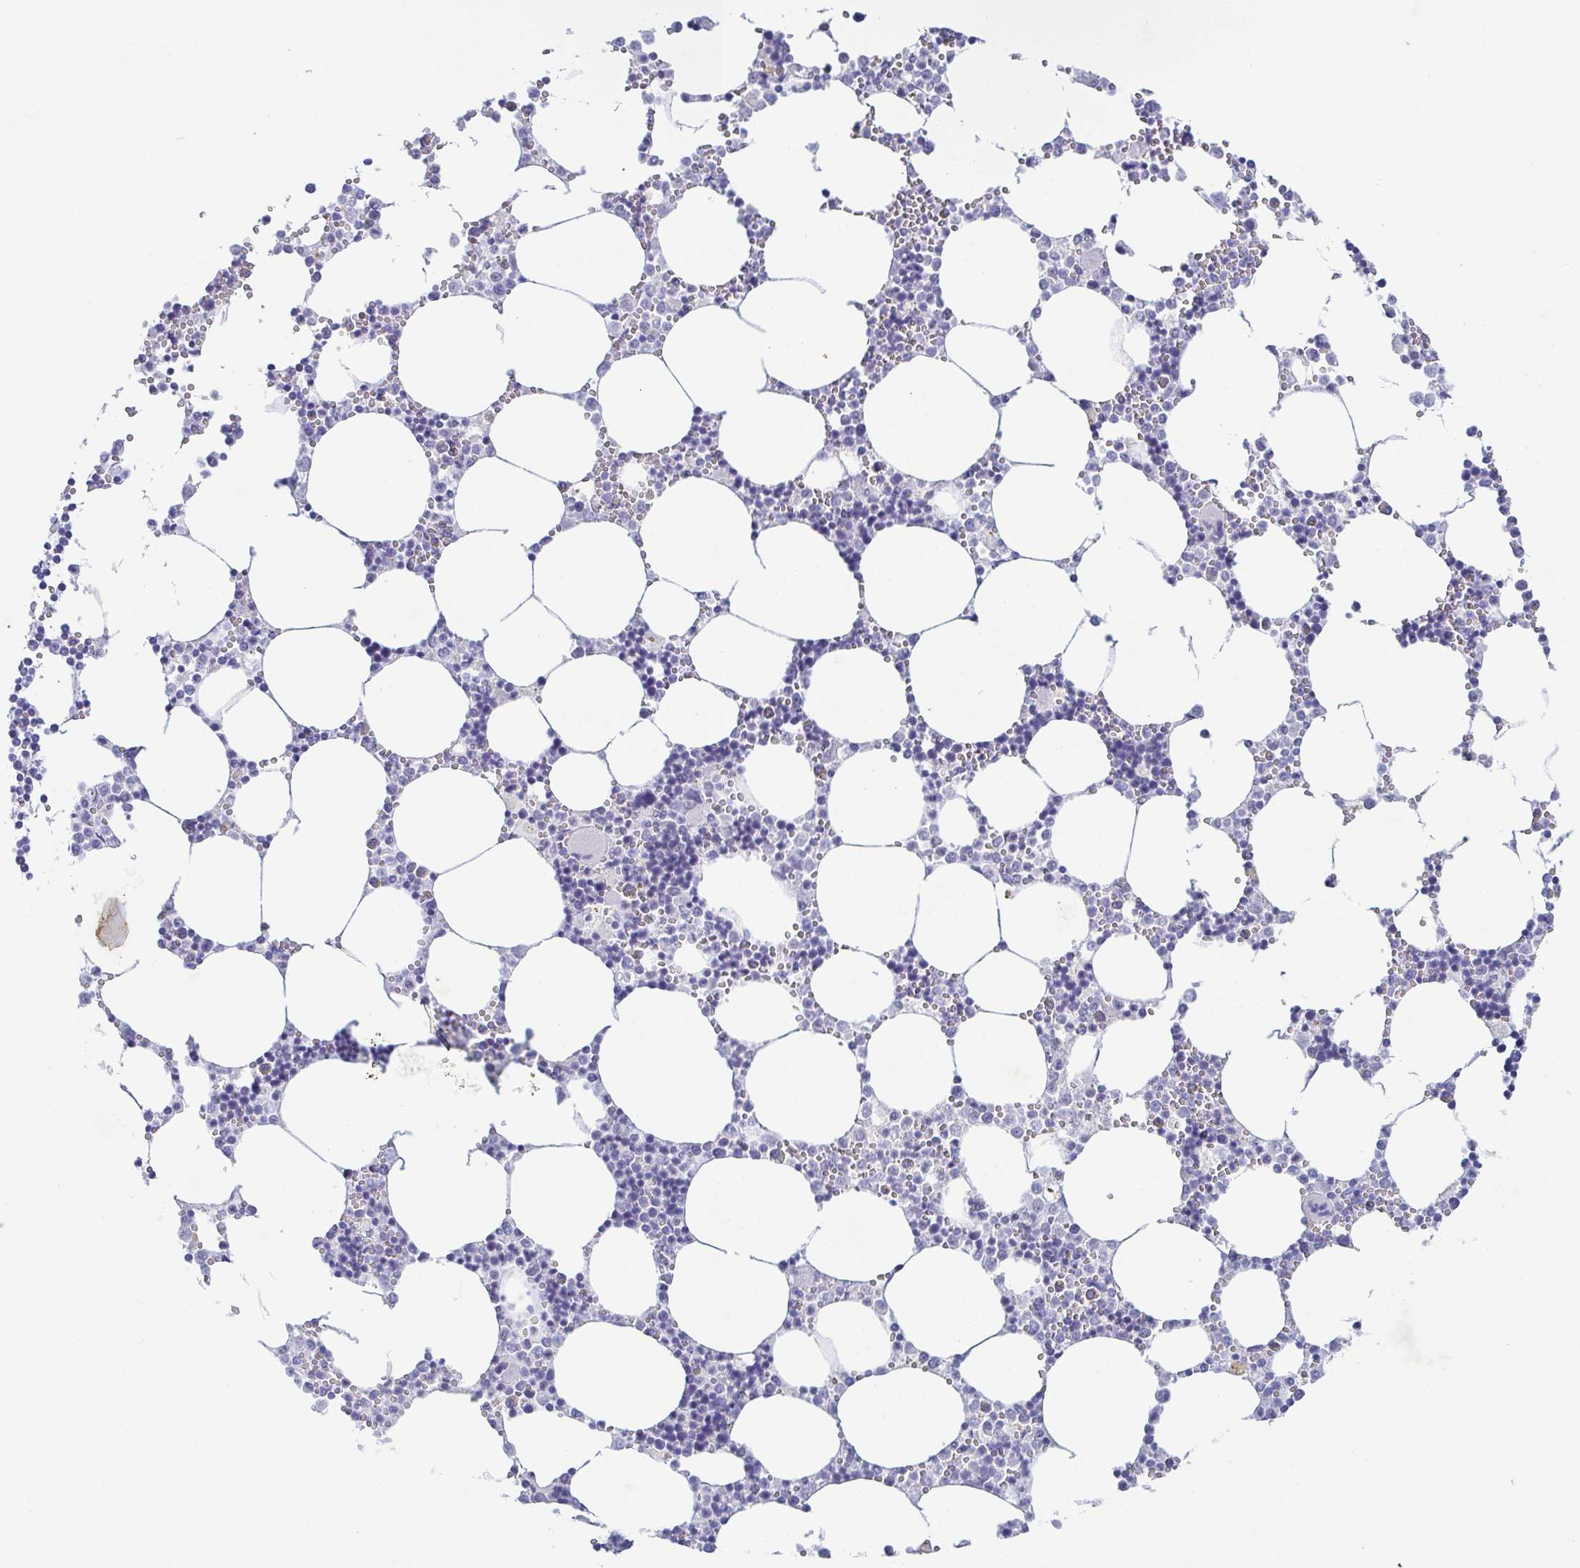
{"staining": {"intensity": "negative", "quantity": "none", "location": "none"}, "tissue": "bone marrow", "cell_type": "Hematopoietic cells", "image_type": "normal", "snomed": [{"axis": "morphology", "description": "Normal tissue, NOS"}, {"axis": "topography", "description": "Bone marrow"}], "caption": "DAB immunohistochemical staining of benign human bone marrow displays no significant staining in hematopoietic cells.", "gene": "ZG16B", "patient": {"sex": "male", "age": 54}}